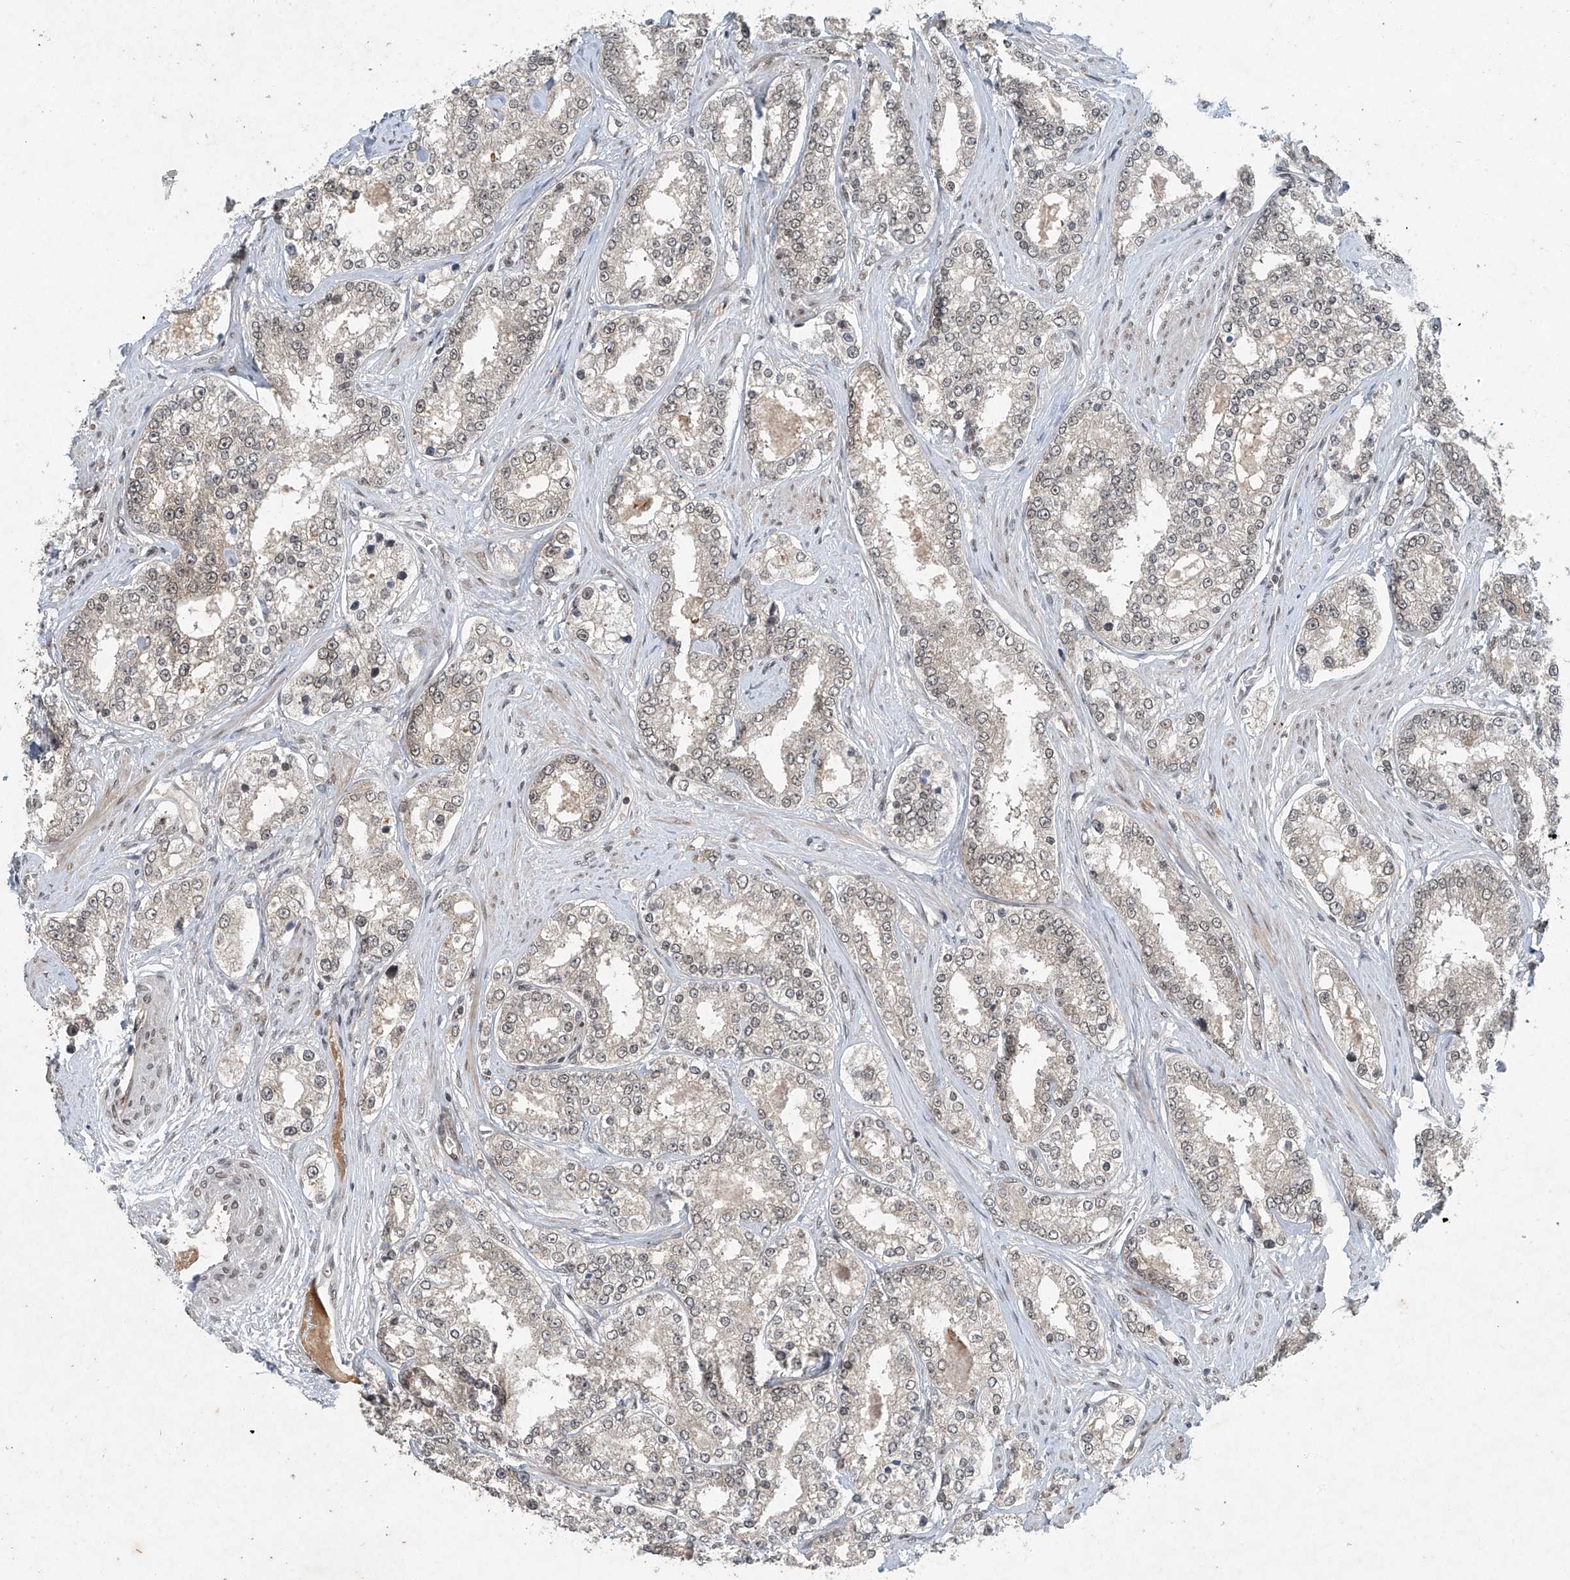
{"staining": {"intensity": "weak", "quantity": "<25%", "location": "cytoplasmic/membranous"}, "tissue": "prostate cancer", "cell_type": "Tumor cells", "image_type": "cancer", "snomed": [{"axis": "morphology", "description": "Normal tissue, NOS"}, {"axis": "morphology", "description": "Adenocarcinoma, High grade"}, {"axis": "topography", "description": "Prostate"}], "caption": "Tumor cells are negative for brown protein staining in prostate cancer. Brightfield microscopy of immunohistochemistry (IHC) stained with DAB (brown) and hematoxylin (blue), captured at high magnification.", "gene": "TAF8", "patient": {"sex": "male", "age": 83}}